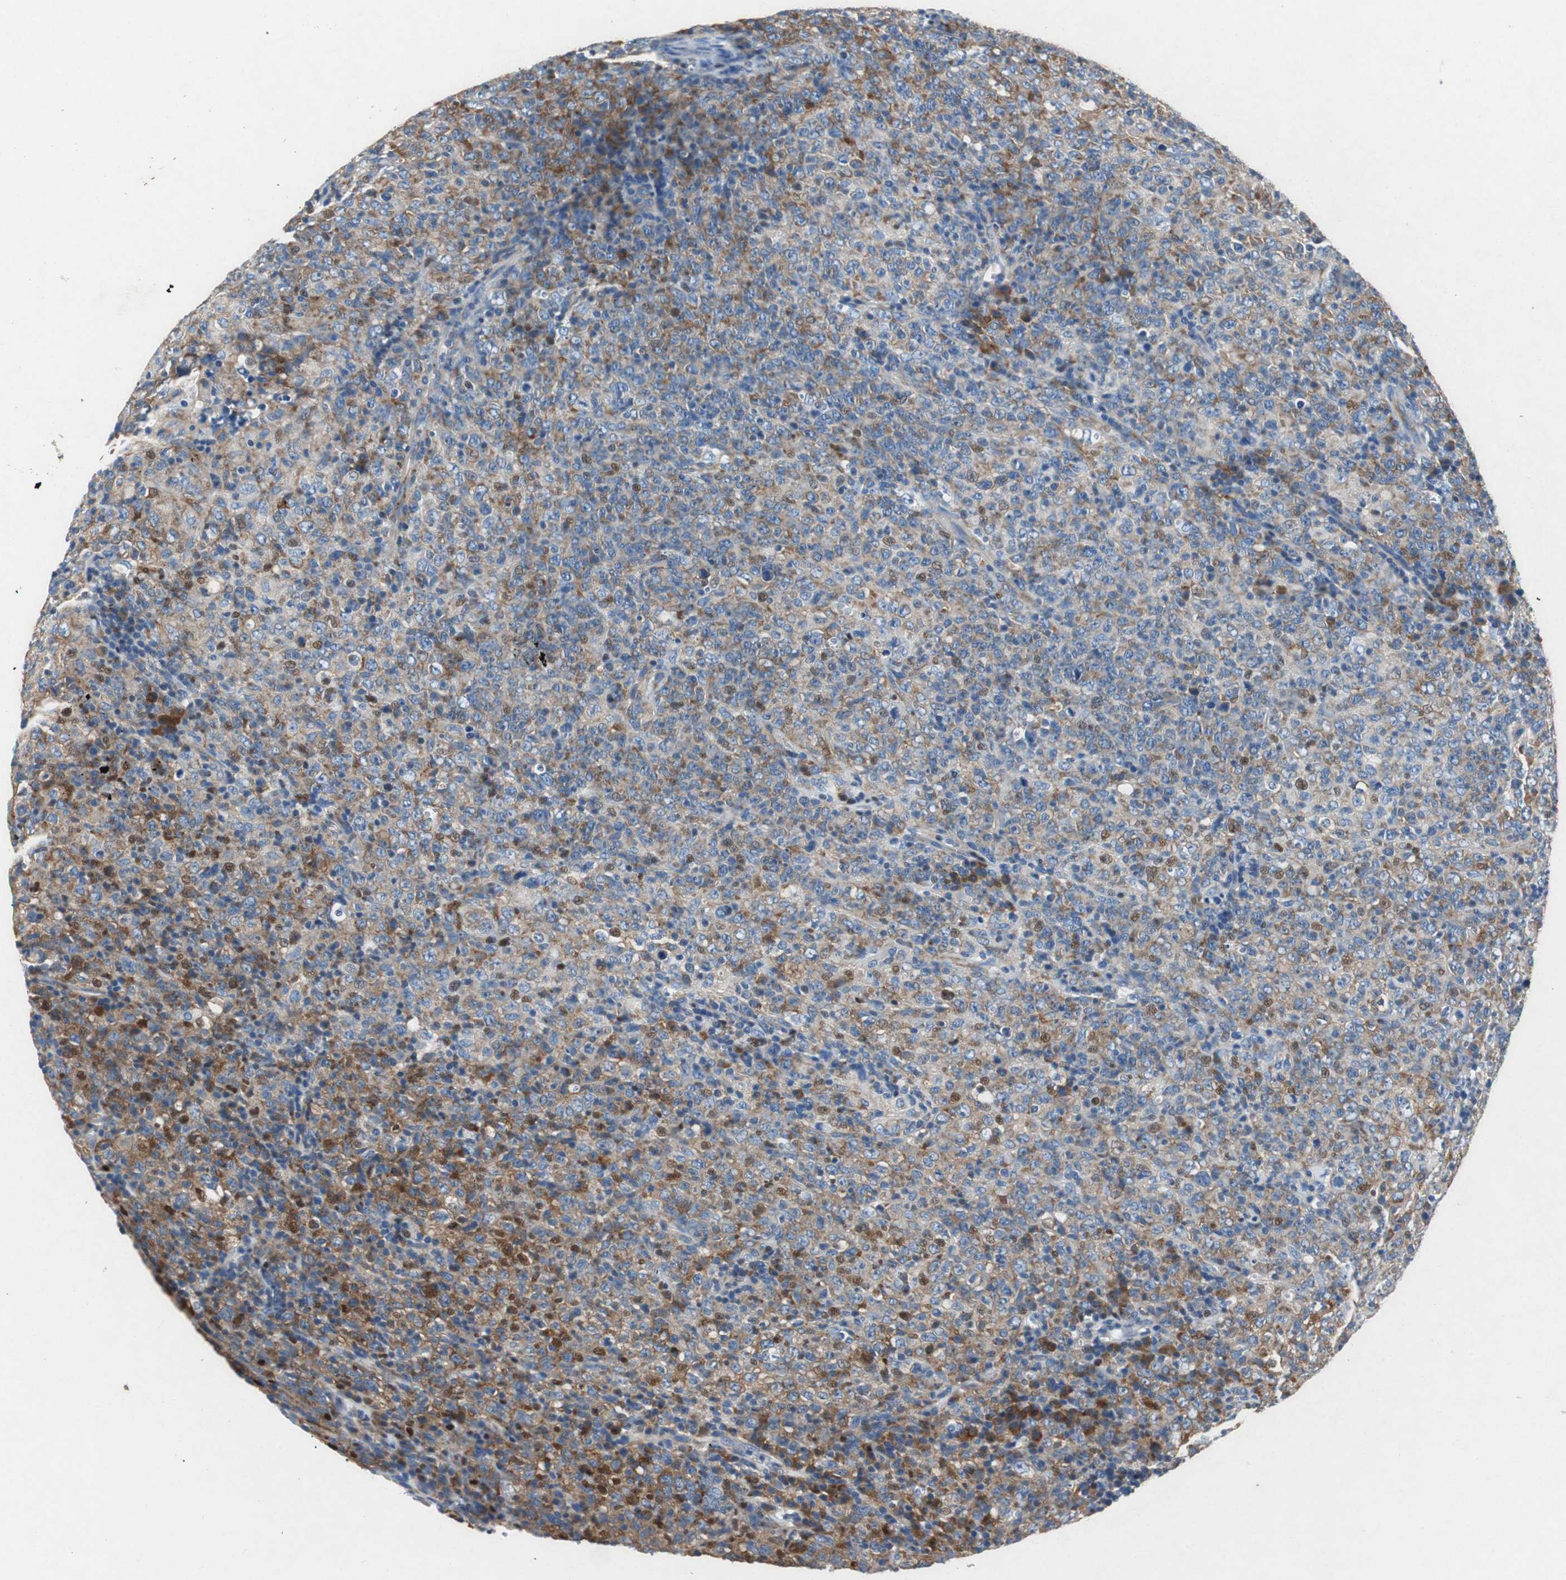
{"staining": {"intensity": "strong", "quantity": "25%-75%", "location": "cytoplasmic/membranous,nuclear"}, "tissue": "lymphoma", "cell_type": "Tumor cells", "image_type": "cancer", "snomed": [{"axis": "morphology", "description": "Malignant lymphoma, non-Hodgkin's type, High grade"}, {"axis": "topography", "description": "Tonsil"}], "caption": "Immunohistochemistry (IHC) of lymphoma displays high levels of strong cytoplasmic/membranous and nuclear staining in approximately 25%-75% of tumor cells.", "gene": "RPL35", "patient": {"sex": "female", "age": 36}}